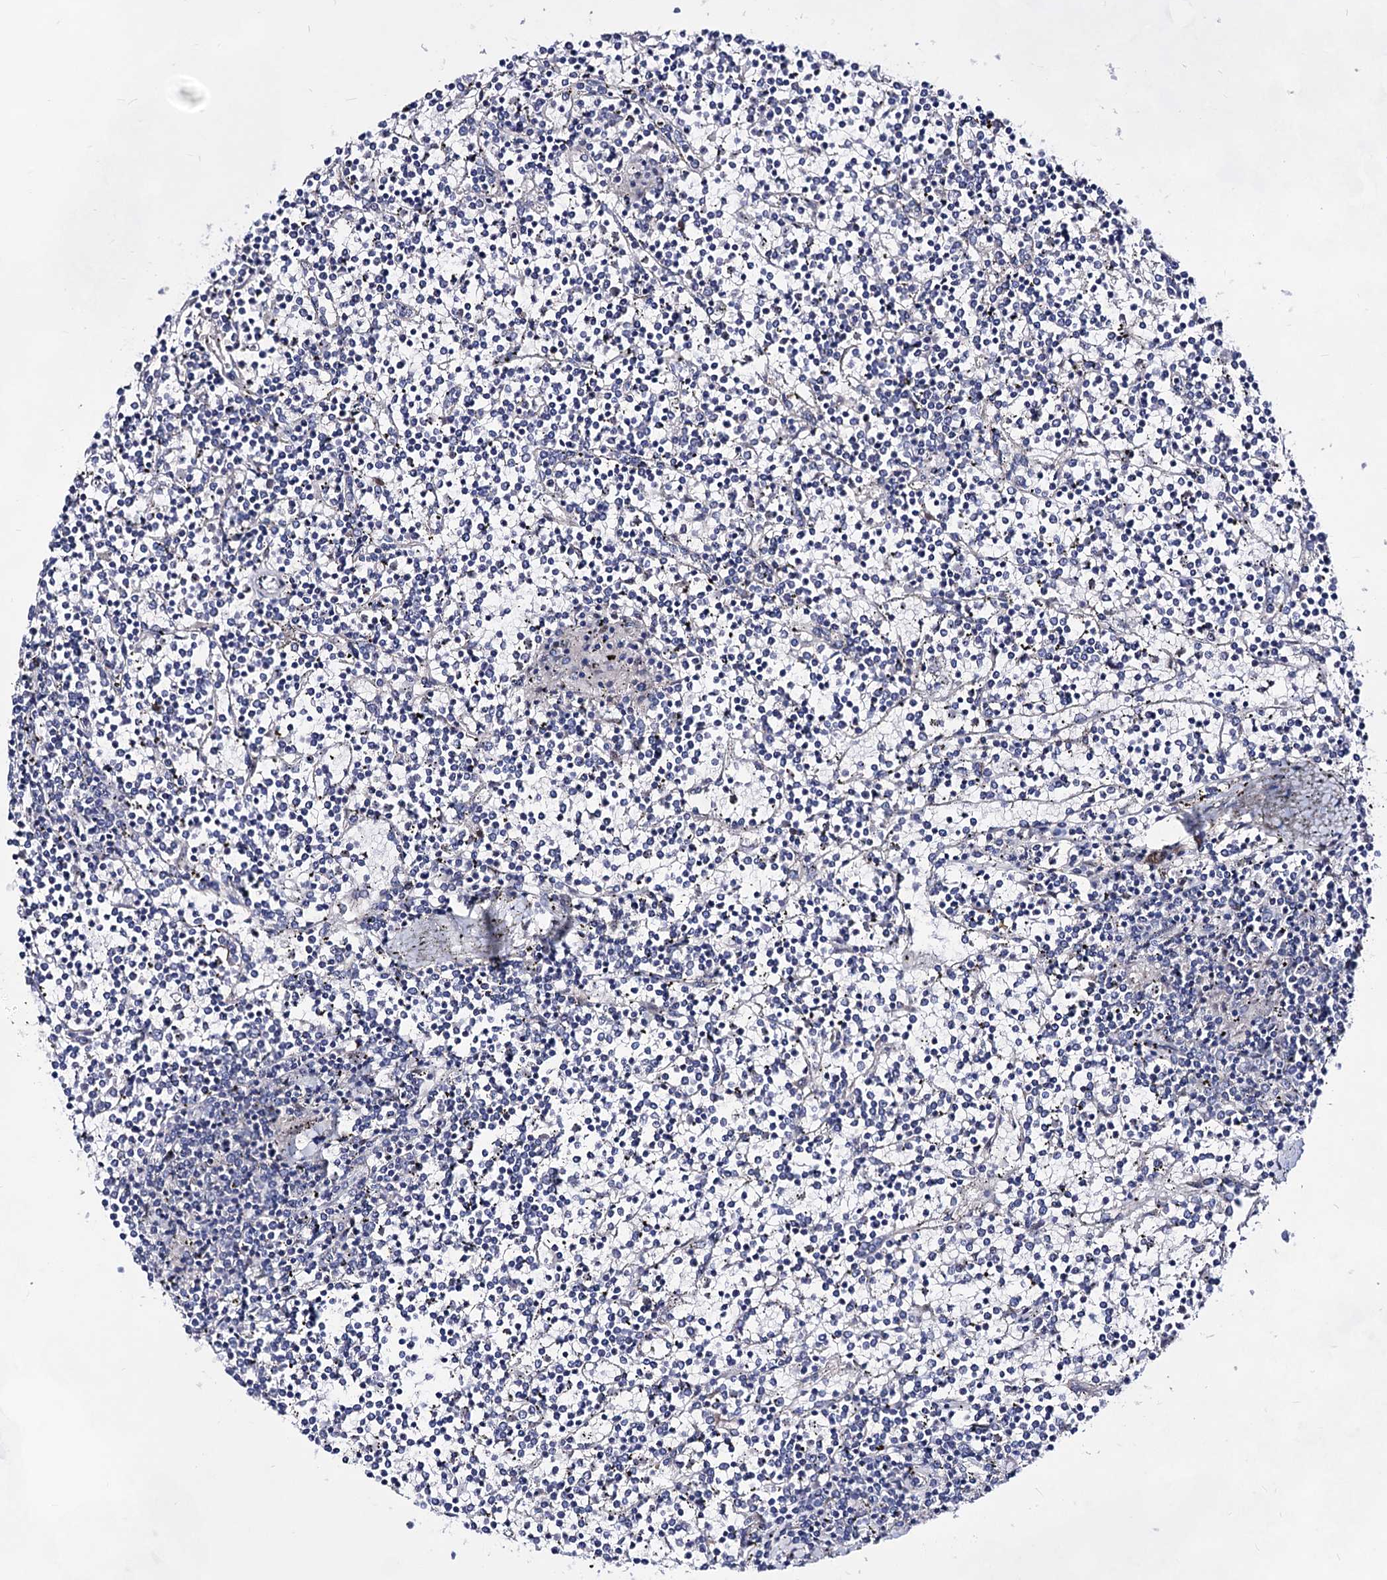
{"staining": {"intensity": "negative", "quantity": "none", "location": "none"}, "tissue": "lymphoma", "cell_type": "Tumor cells", "image_type": "cancer", "snomed": [{"axis": "morphology", "description": "Malignant lymphoma, non-Hodgkin's type, Low grade"}, {"axis": "topography", "description": "Spleen"}], "caption": "Histopathology image shows no protein staining in tumor cells of malignant lymphoma, non-Hodgkin's type (low-grade) tissue. (Stains: DAB immunohistochemistry (IHC) with hematoxylin counter stain, Microscopy: brightfield microscopy at high magnification).", "gene": "PLIN1", "patient": {"sex": "female", "age": 19}}